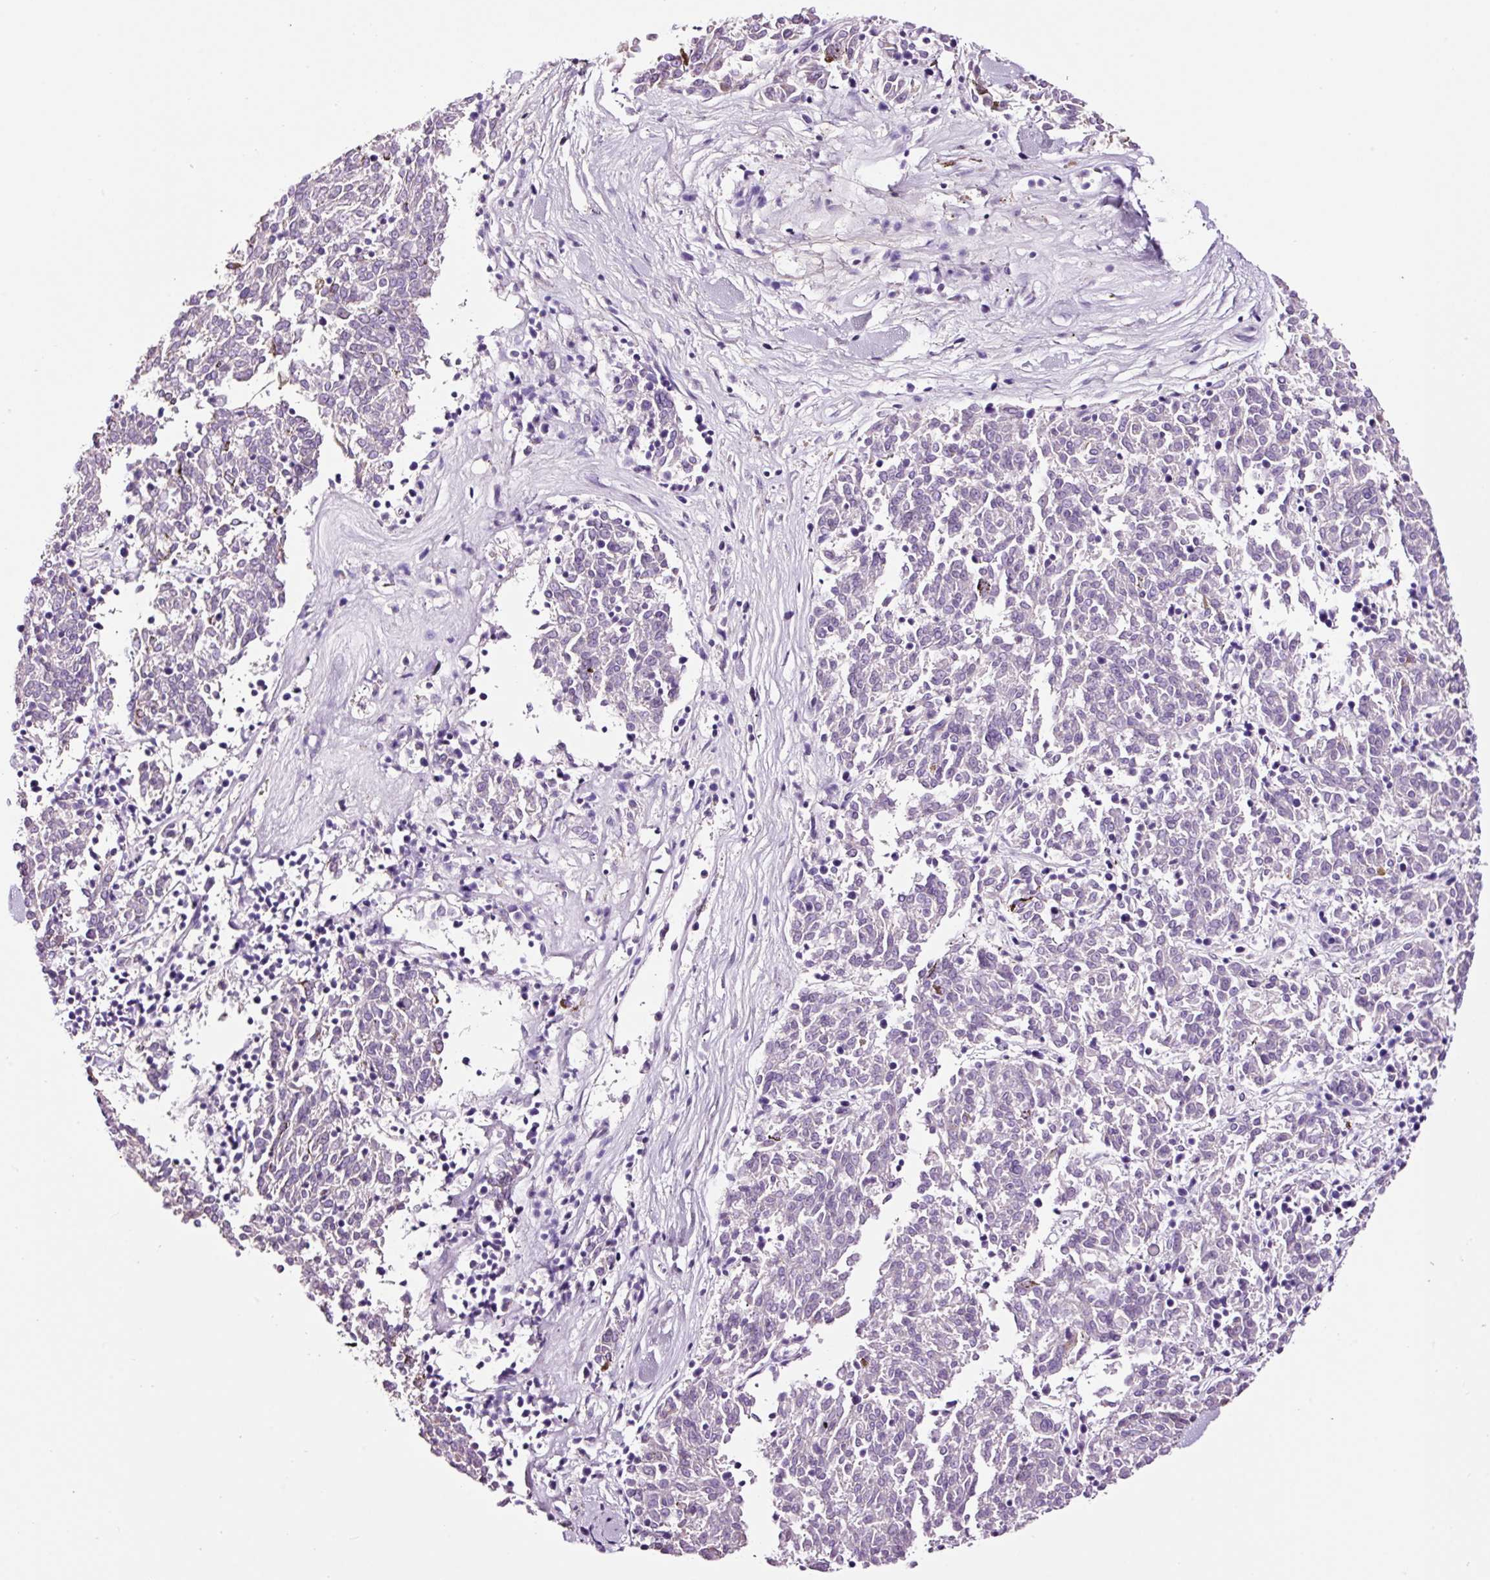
{"staining": {"intensity": "negative", "quantity": "none", "location": "none"}, "tissue": "melanoma", "cell_type": "Tumor cells", "image_type": "cancer", "snomed": [{"axis": "morphology", "description": "Malignant melanoma, NOS"}, {"axis": "topography", "description": "Skin"}], "caption": "The micrograph shows no significant positivity in tumor cells of melanoma.", "gene": "PAM", "patient": {"sex": "female", "age": 72}}